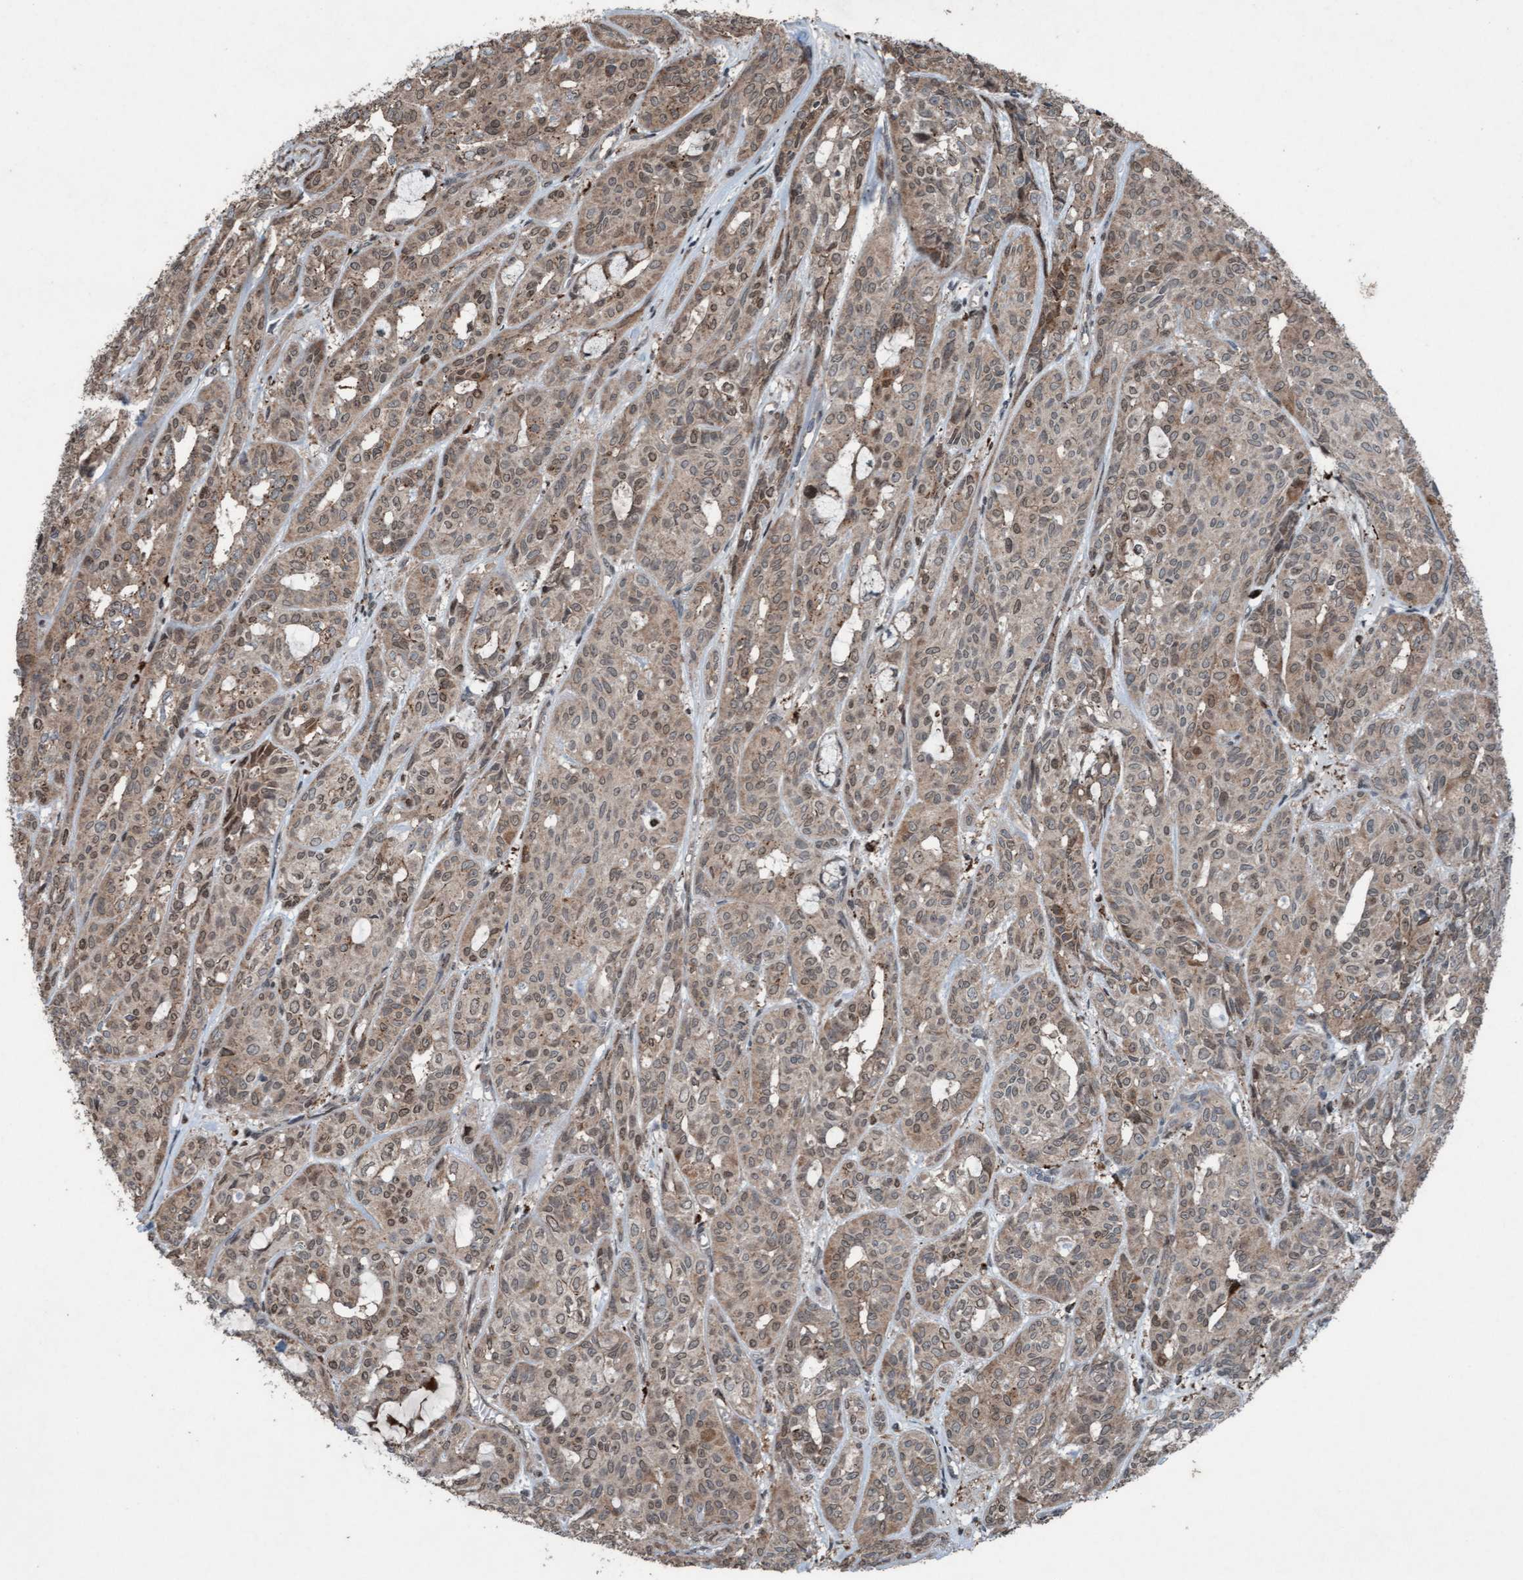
{"staining": {"intensity": "weak", "quantity": ">75%", "location": "cytoplasmic/membranous,nuclear"}, "tissue": "head and neck cancer", "cell_type": "Tumor cells", "image_type": "cancer", "snomed": [{"axis": "morphology", "description": "Adenocarcinoma, NOS"}, {"axis": "topography", "description": "Salivary gland, NOS"}, {"axis": "topography", "description": "Head-Neck"}], "caption": "Protein staining displays weak cytoplasmic/membranous and nuclear staining in approximately >75% of tumor cells in adenocarcinoma (head and neck).", "gene": "PLXNB2", "patient": {"sex": "female", "age": 76}}